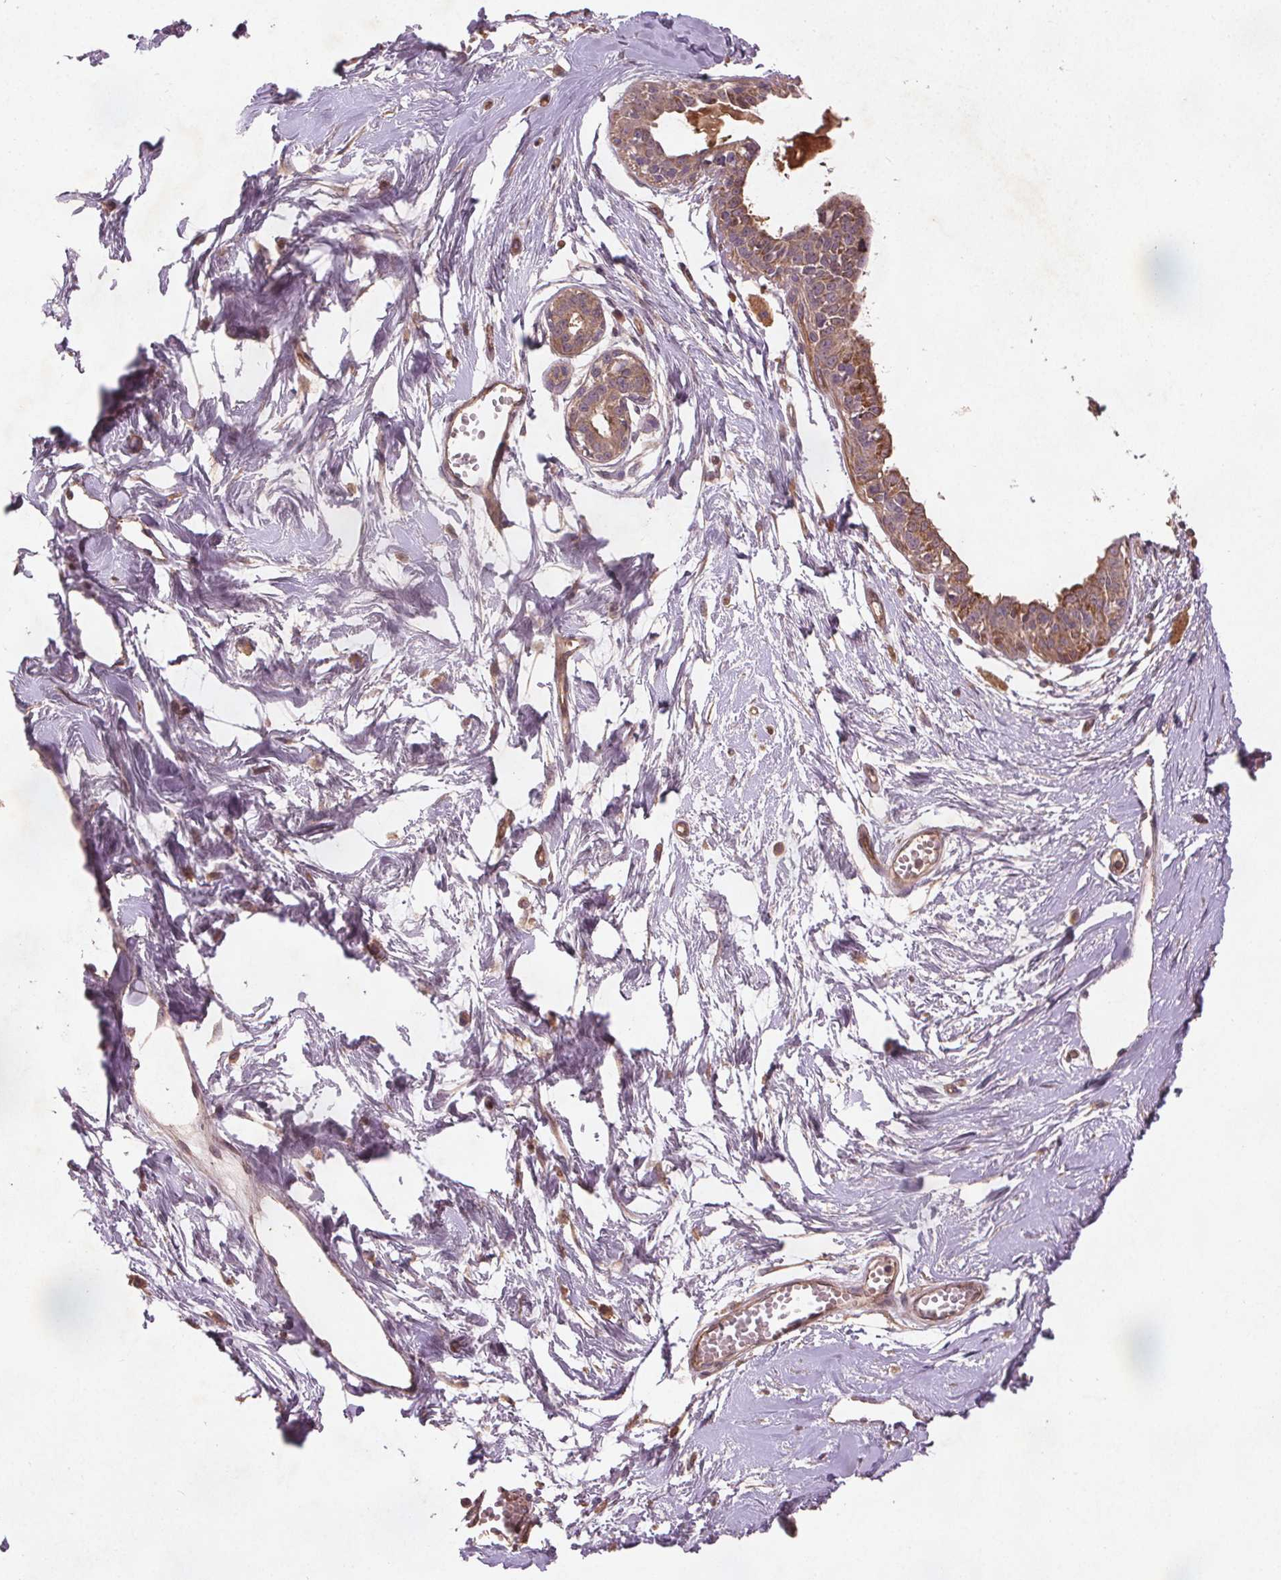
{"staining": {"intensity": "negative", "quantity": "none", "location": "none"}, "tissue": "breast", "cell_type": "Adipocytes", "image_type": "normal", "snomed": [{"axis": "morphology", "description": "Normal tissue, NOS"}, {"axis": "topography", "description": "Breast"}], "caption": "The image exhibits no staining of adipocytes in benign breast.", "gene": "SEC14L2", "patient": {"sex": "female", "age": 45}}